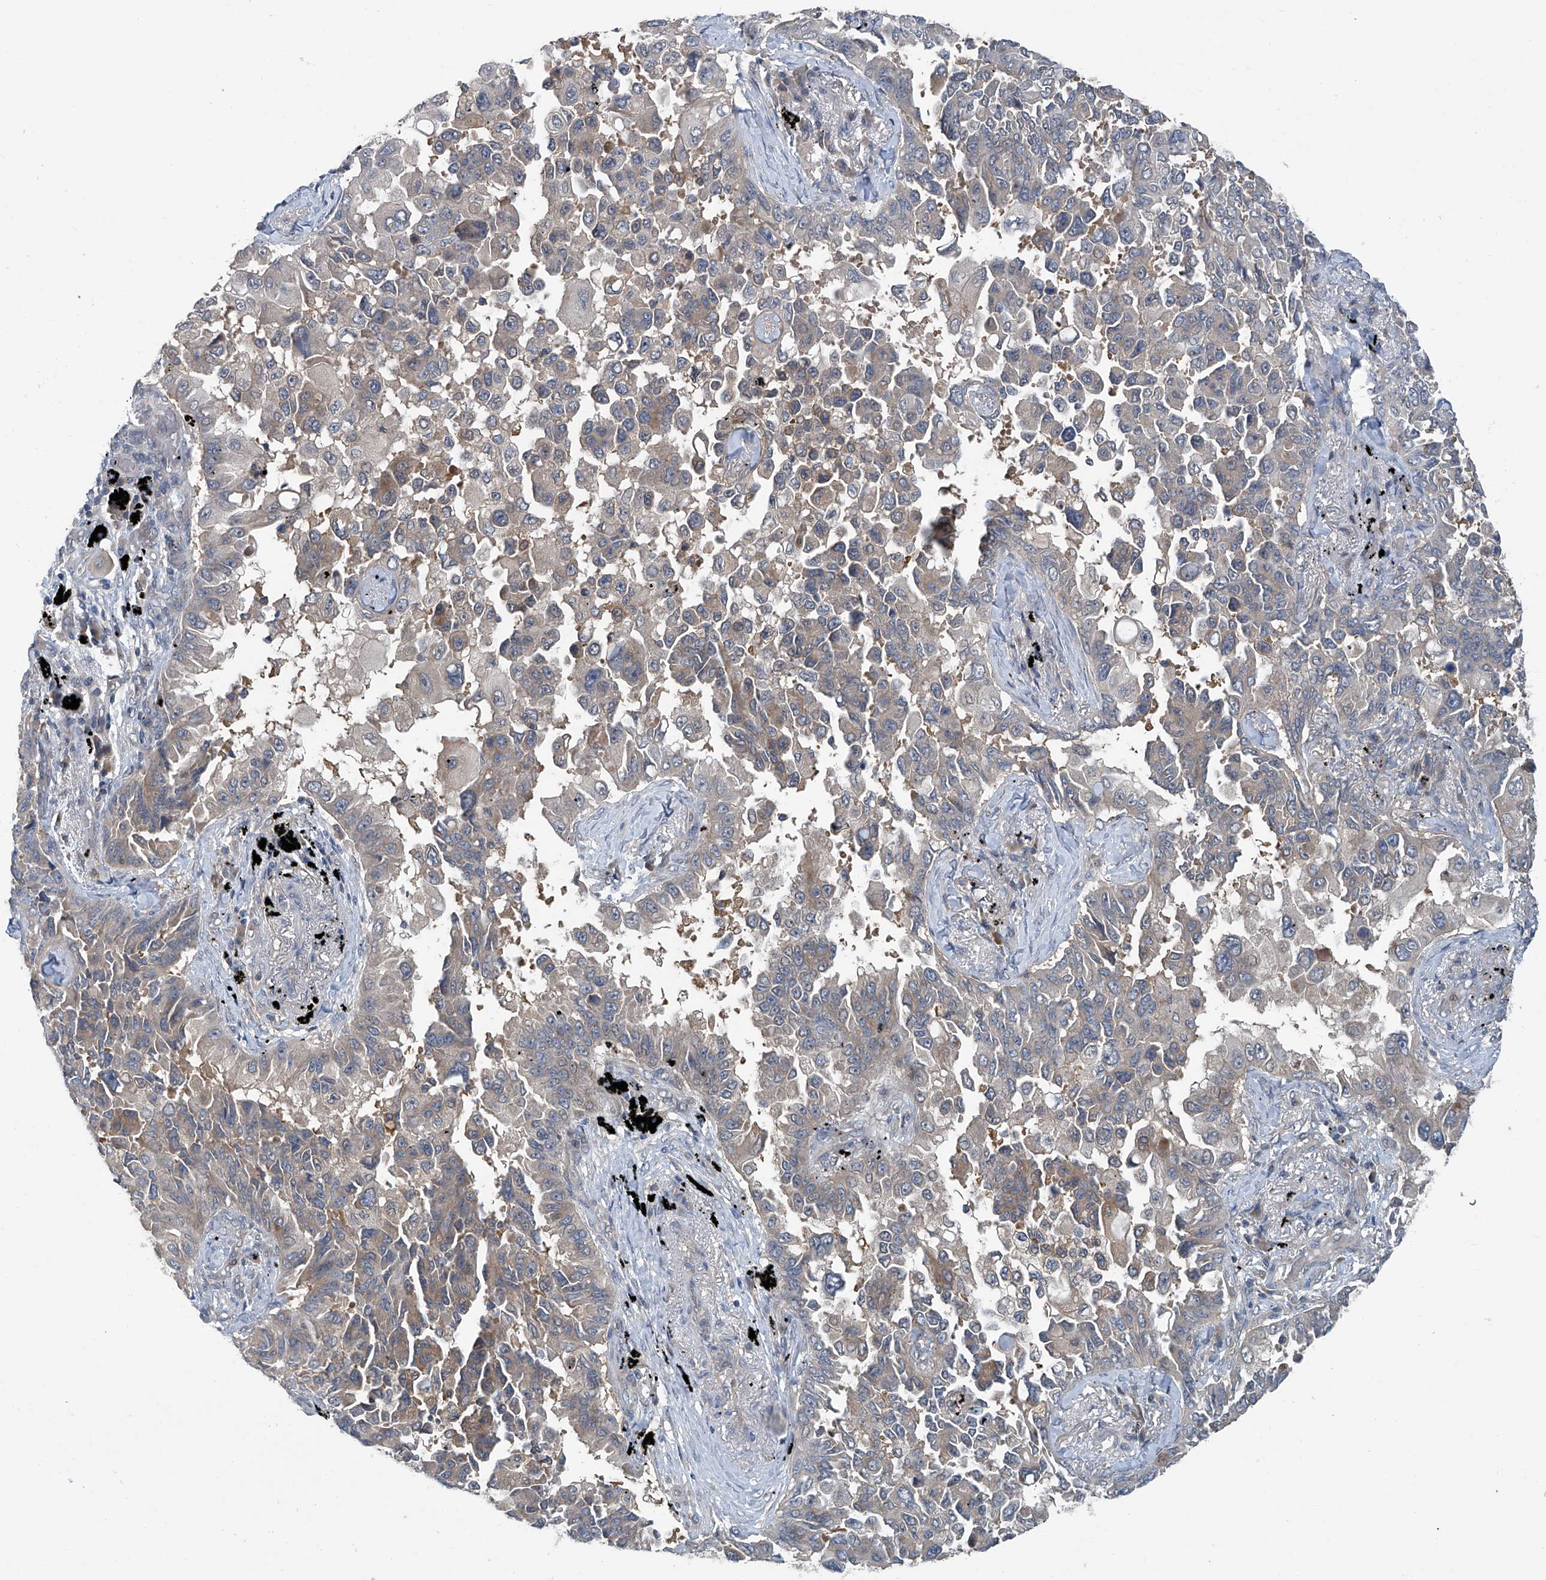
{"staining": {"intensity": "weak", "quantity": "<25%", "location": "cytoplasmic/membranous"}, "tissue": "lung cancer", "cell_type": "Tumor cells", "image_type": "cancer", "snomed": [{"axis": "morphology", "description": "Adenocarcinoma, NOS"}, {"axis": "topography", "description": "Lung"}], "caption": "Tumor cells are negative for brown protein staining in lung cancer. (Stains: DAB IHC with hematoxylin counter stain, Microscopy: brightfield microscopy at high magnification).", "gene": "ANKRD34A", "patient": {"sex": "female", "age": 67}}